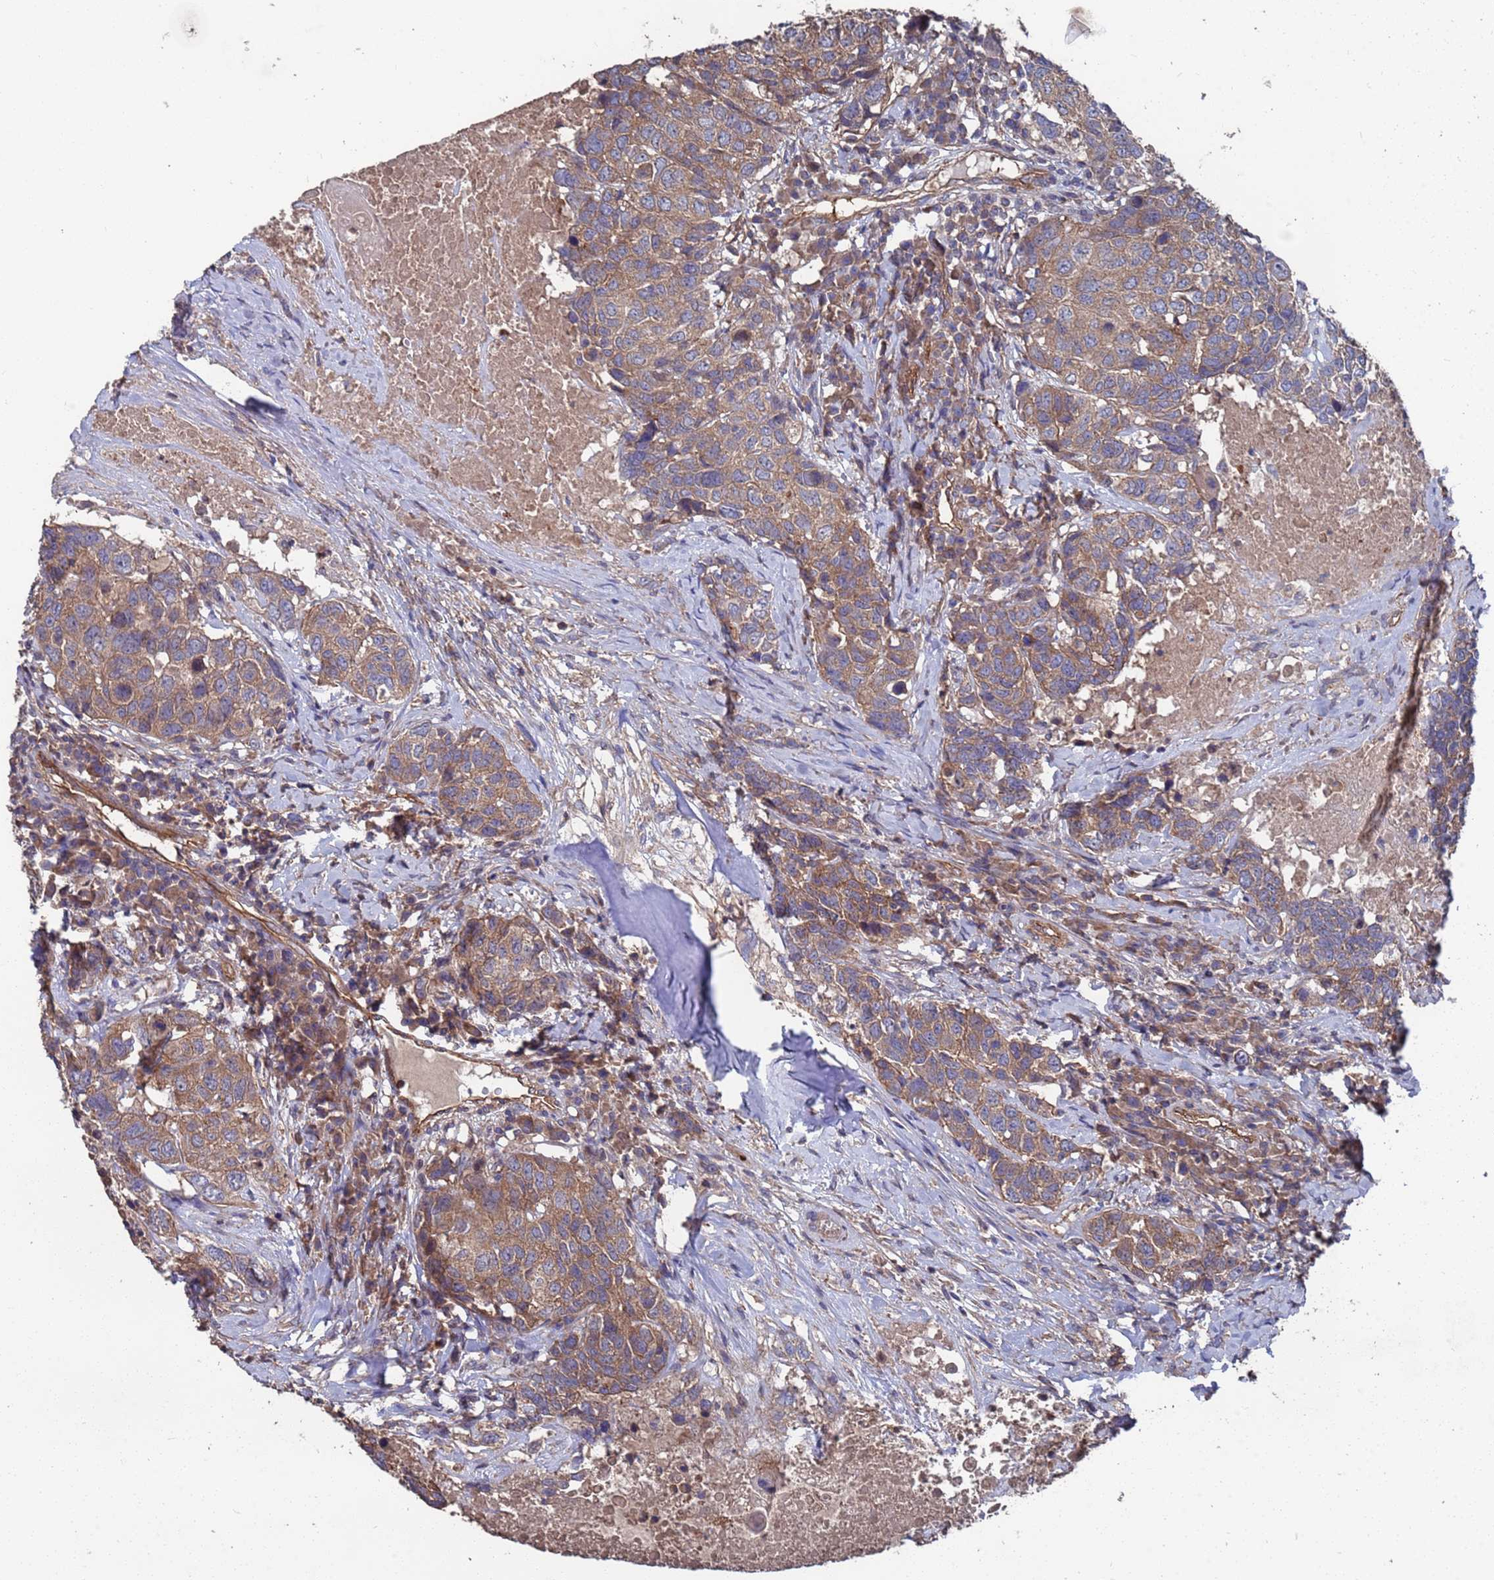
{"staining": {"intensity": "weak", "quantity": ">75%", "location": "cytoplasmic/membranous"}, "tissue": "head and neck cancer", "cell_type": "Tumor cells", "image_type": "cancer", "snomed": [{"axis": "morphology", "description": "Squamous cell carcinoma, NOS"}, {"axis": "topography", "description": "Head-Neck"}], "caption": "This image exhibits immunohistochemistry staining of head and neck squamous cell carcinoma, with low weak cytoplasmic/membranous staining in approximately >75% of tumor cells.", "gene": "NDUFAF6", "patient": {"sex": "male", "age": 66}}